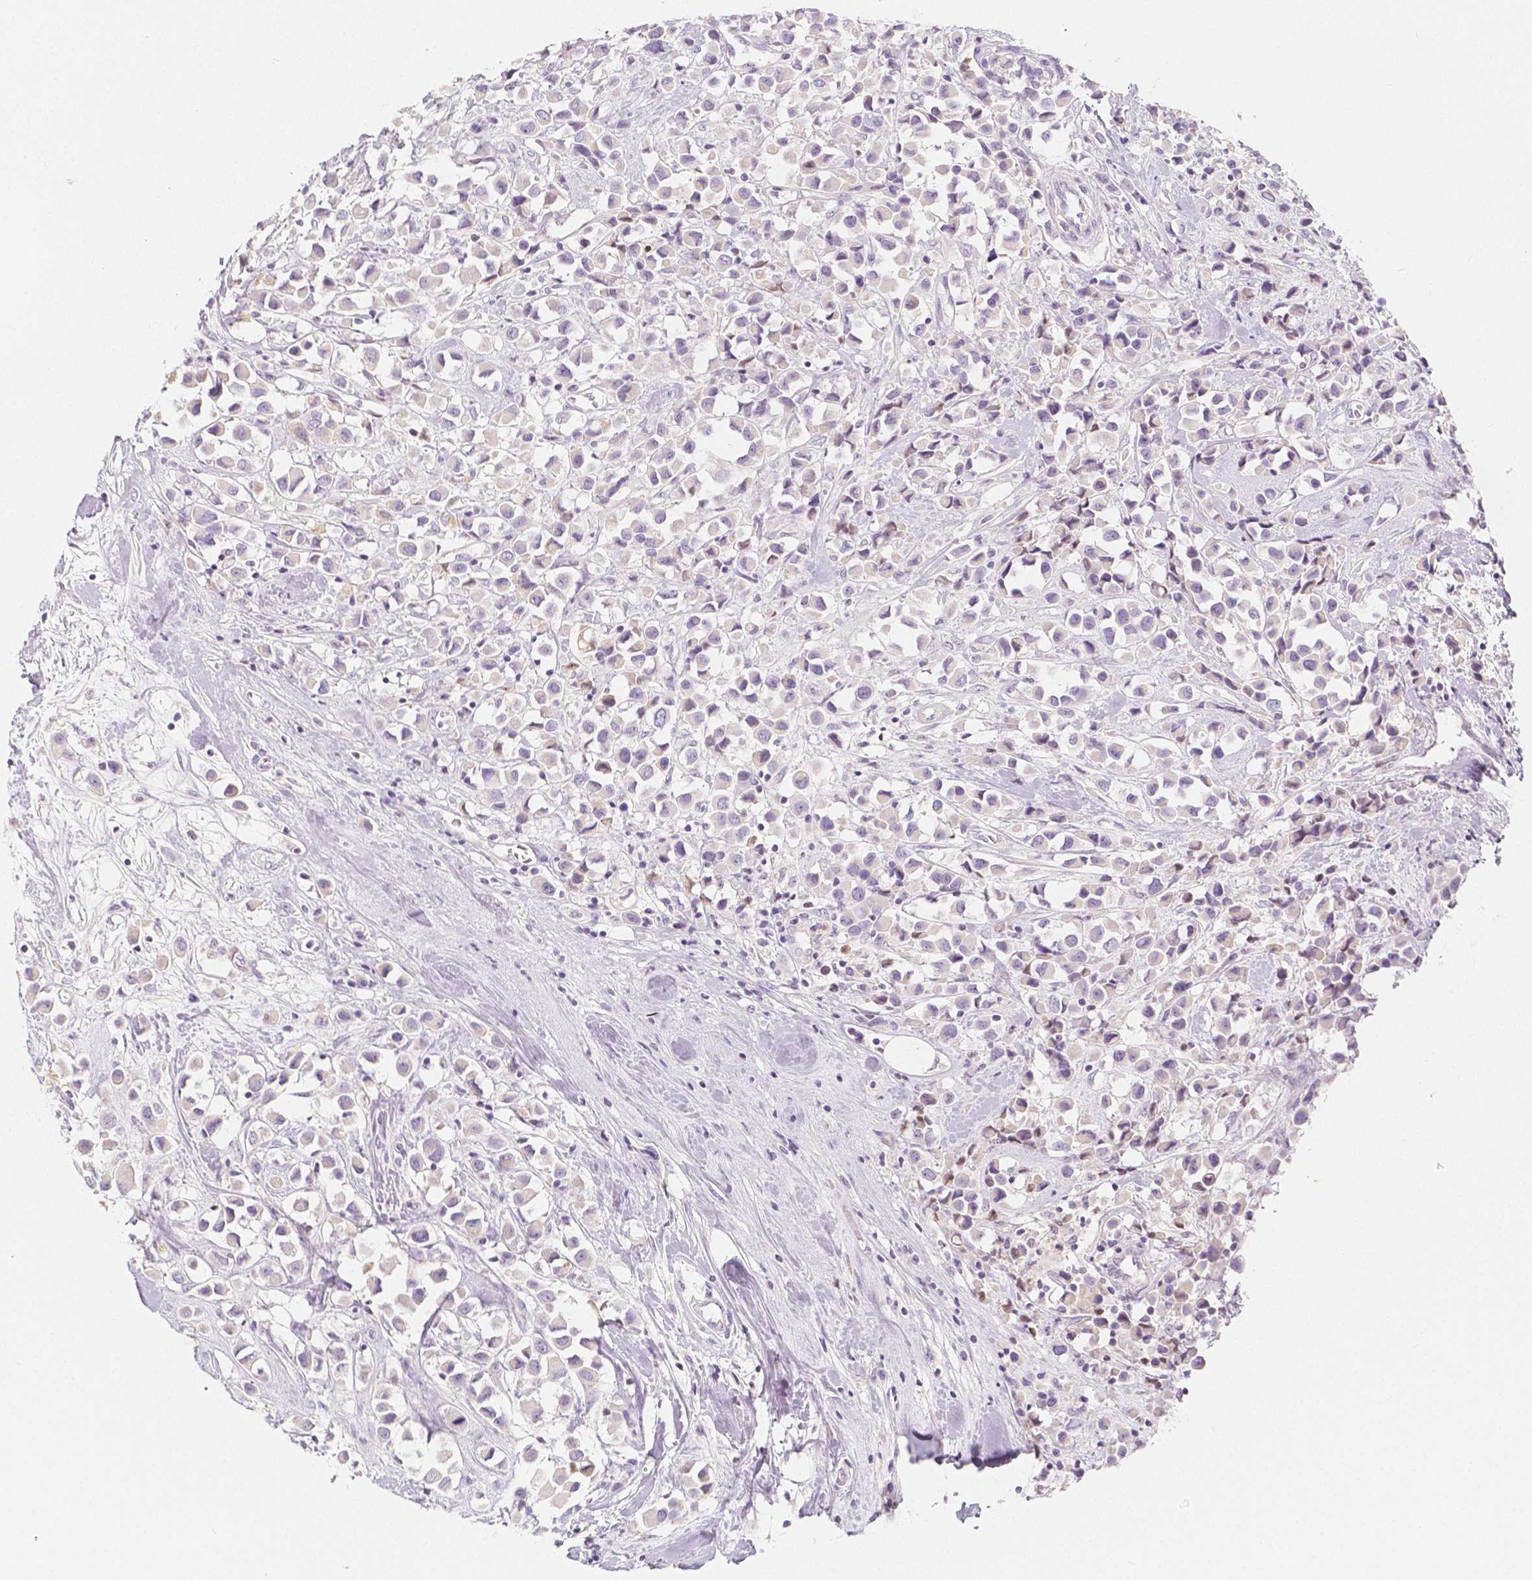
{"staining": {"intensity": "negative", "quantity": "none", "location": "none"}, "tissue": "breast cancer", "cell_type": "Tumor cells", "image_type": "cancer", "snomed": [{"axis": "morphology", "description": "Duct carcinoma"}, {"axis": "topography", "description": "Breast"}], "caption": "This is a histopathology image of immunohistochemistry (IHC) staining of breast cancer, which shows no positivity in tumor cells.", "gene": "BATF", "patient": {"sex": "female", "age": 61}}